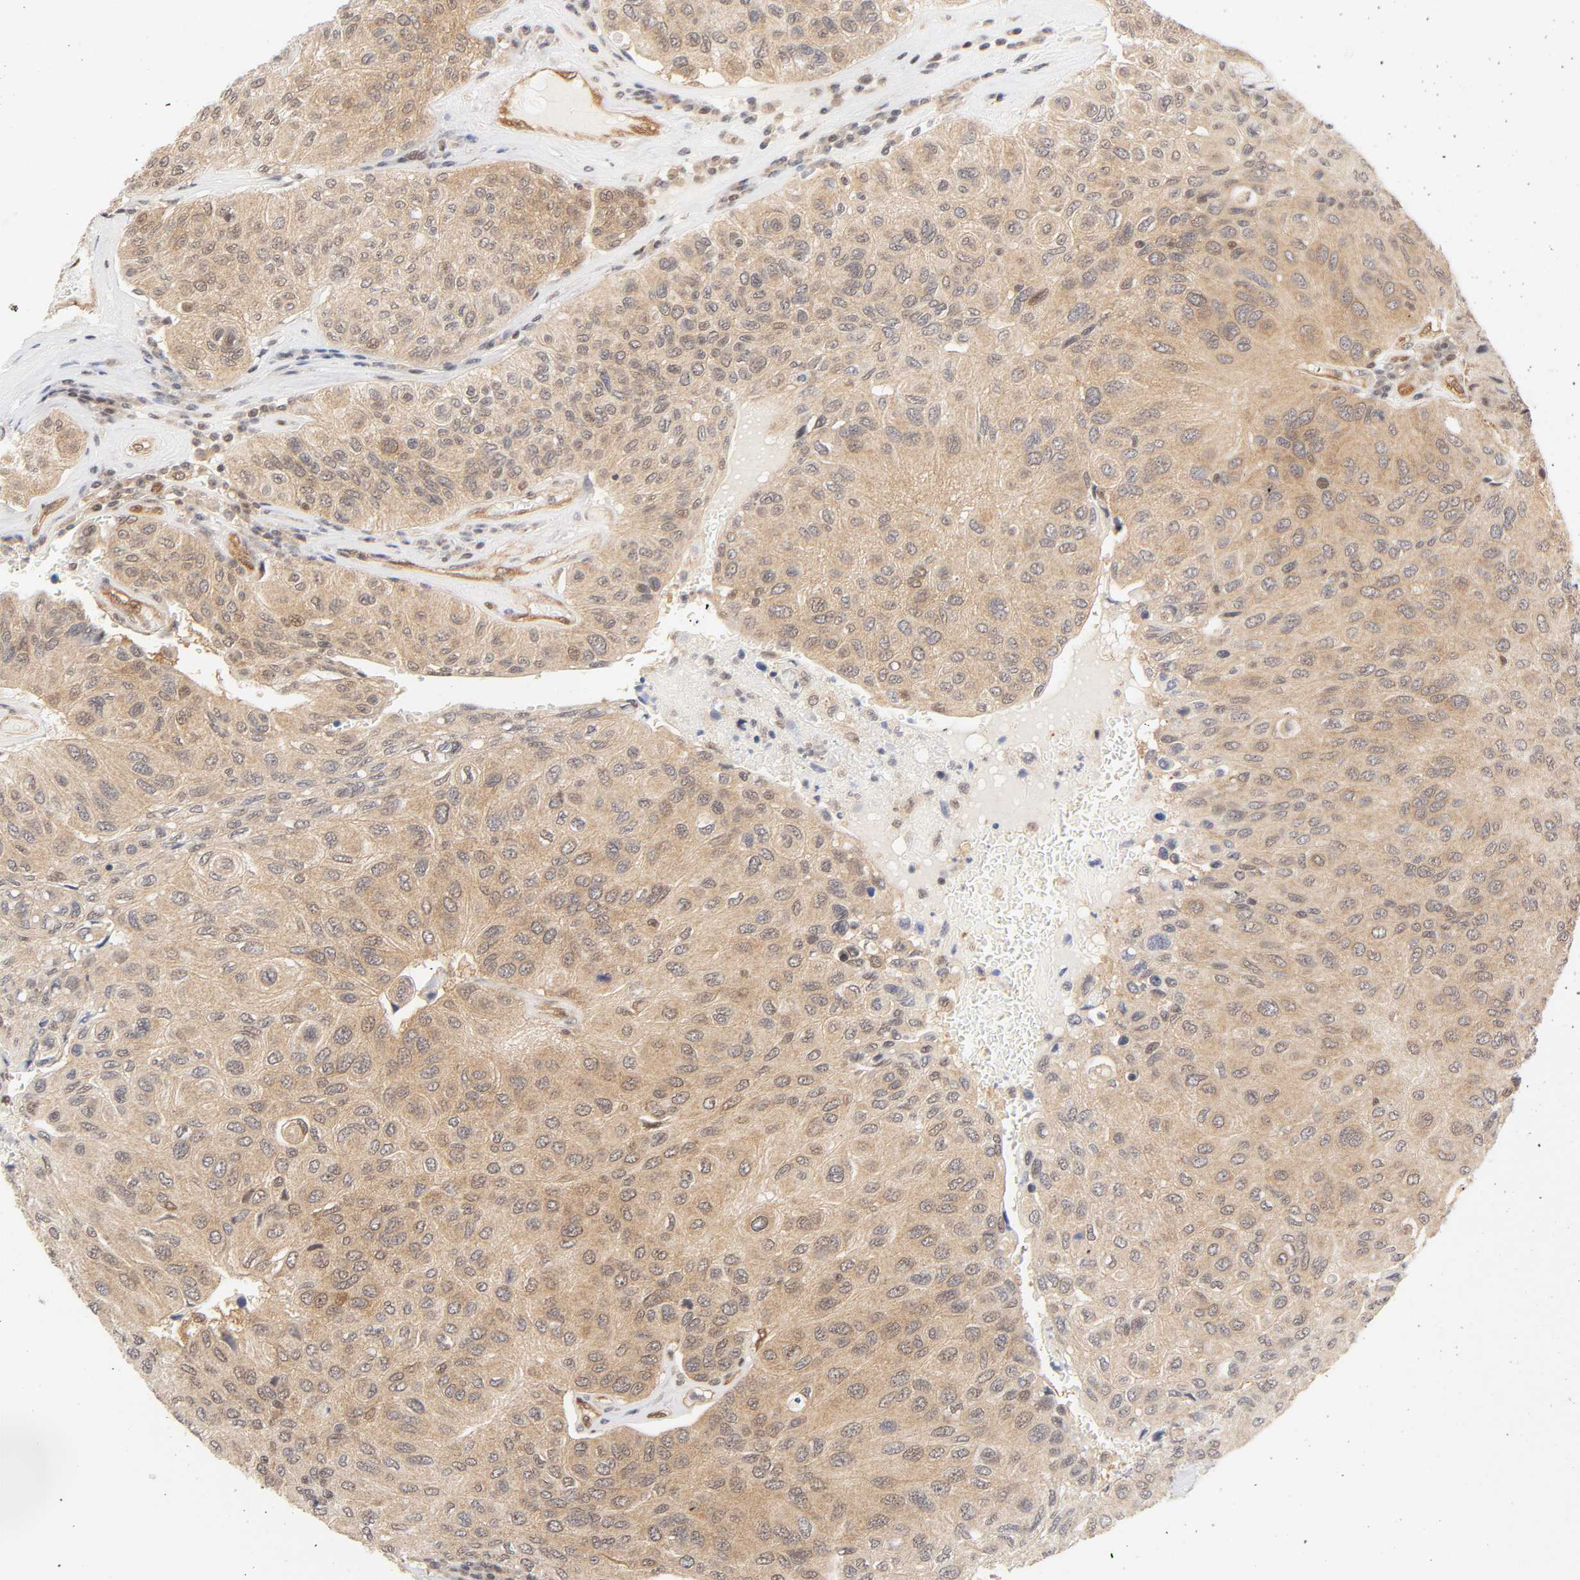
{"staining": {"intensity": "weak", "quantity": ">75%", "location": "cytoplasmic/membranous,nuclear"}, "tissue": "urothelial cancer", "cell_type": "Tumor cells", "image_type": "cancer", "snomed": [{"axis": "morphology", "description": "Urothelial carcinoma, High grade"}, {"axis": "topography", "description": "Urinary bladder"}], "caption": "DAB (3,3'-diaminobenzidine) immunohistochemical staining of urothelial cancer shows weak cytoplasmic/membranous and nuclear protein positivity in approximately >75% of tumor cells. (Stains: DAB in brown, nuclei in blue, Microscopy: brightfield microscopy at high magnification).", "gene": "CDC37", "patient": {"sex": "male", "age": 66}}